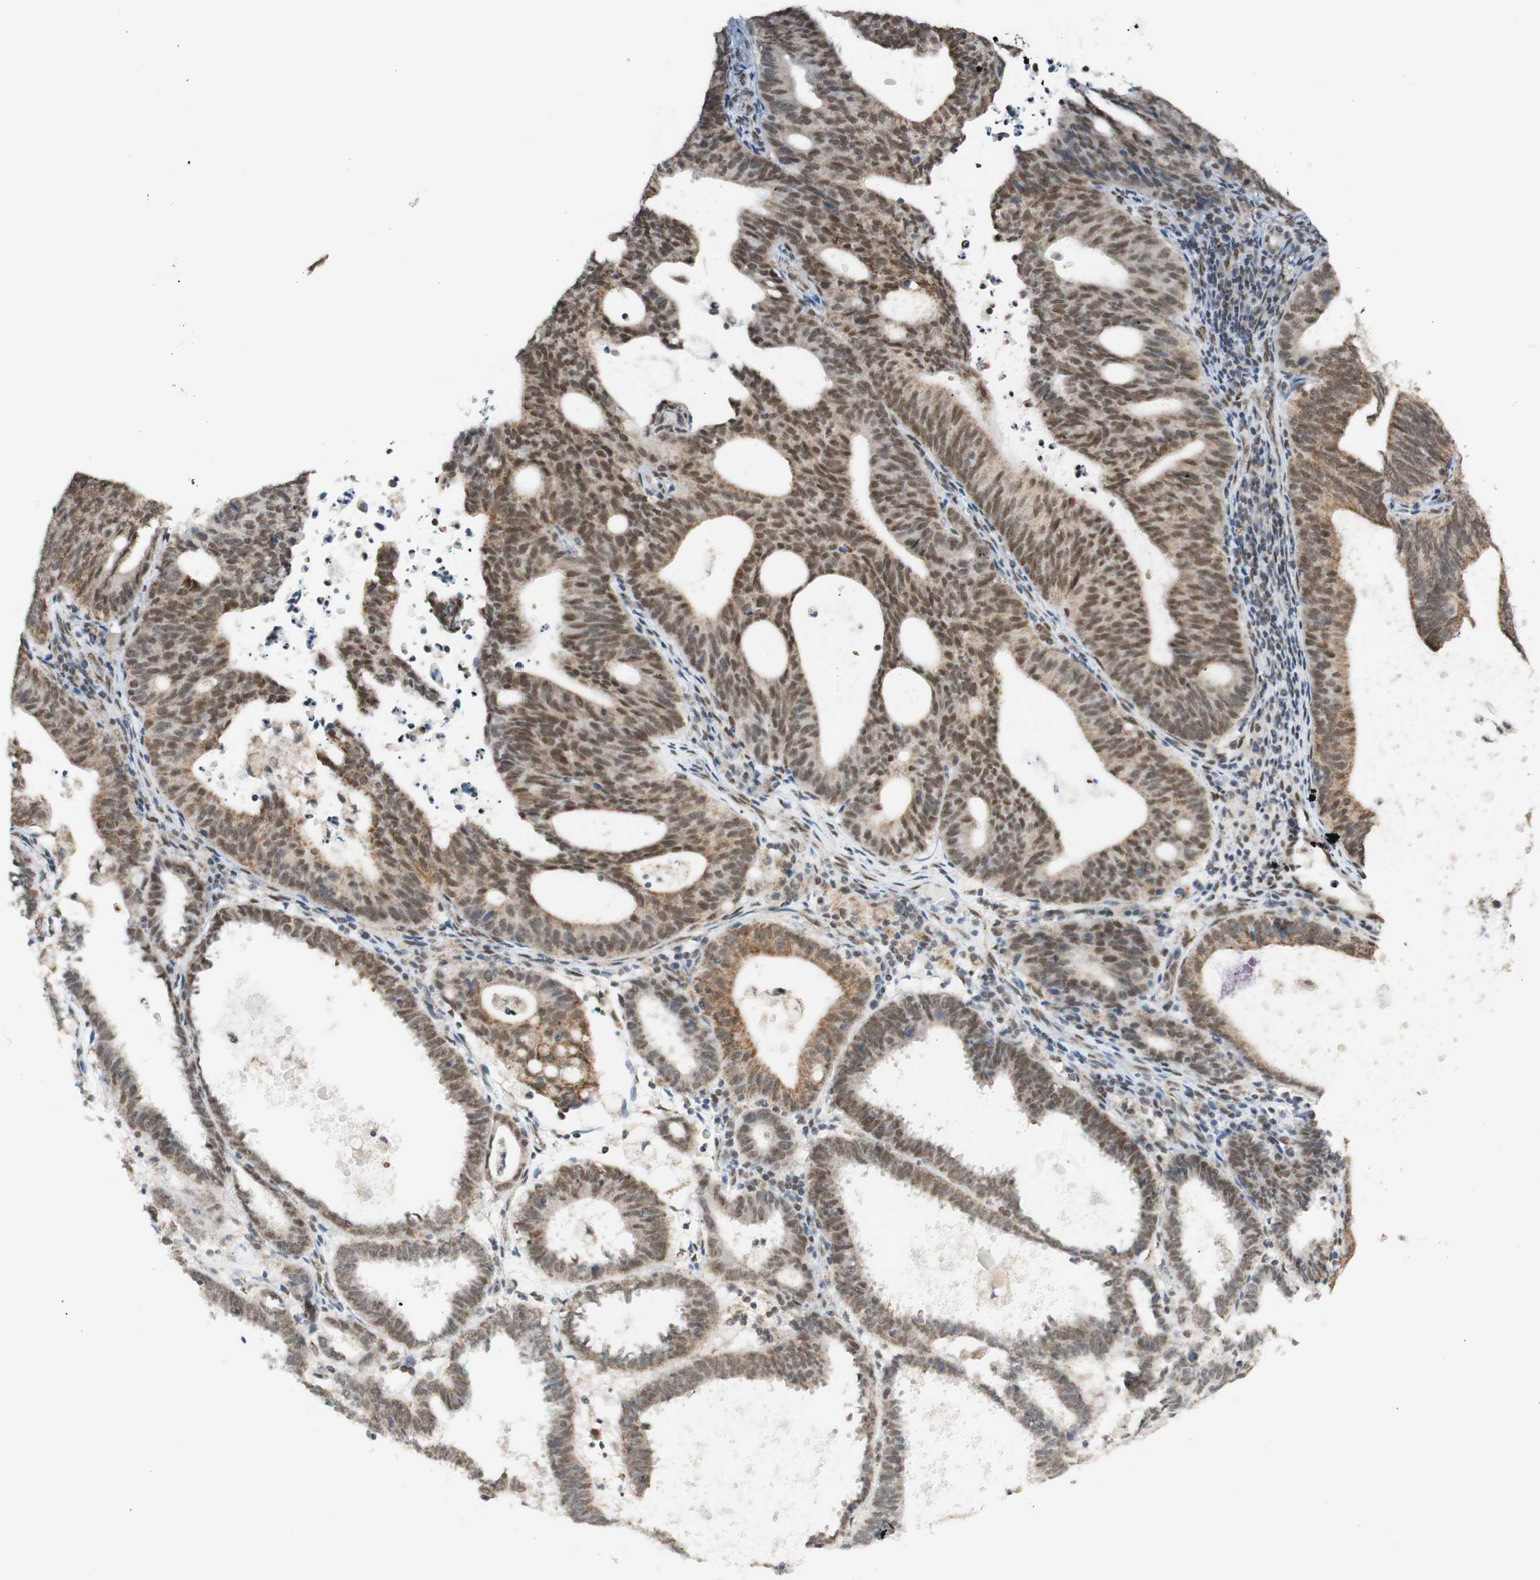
{"staining": {"intensity": "moderate", "quantity": ">75%", "location": "cytoplasmic/membranous,nuclear"}, "tissue": "endometrial cancer", "cell_type": "Tumor cells", "image_type": "cancer", "snomed": [{"axis": "morphology", "description": "Adenocarcinoma, NOS"}, {"axis": "topography", "description": "Uterus"}], "caption": "Immunohistochemistry image of neoplastic tissue: endometrial cancer (adenocarcinoma) stained using immunohistochemistry (IHC) shows medium levels of moderate protein expression localized specifically in the cytoplasmic/membranous and nuclear of tumor cells, appearing as a cytoplasmic/membranous and nuclear brown color.", "gene": "ZNF782", "patient": {"sex": "female", "age": 83}}